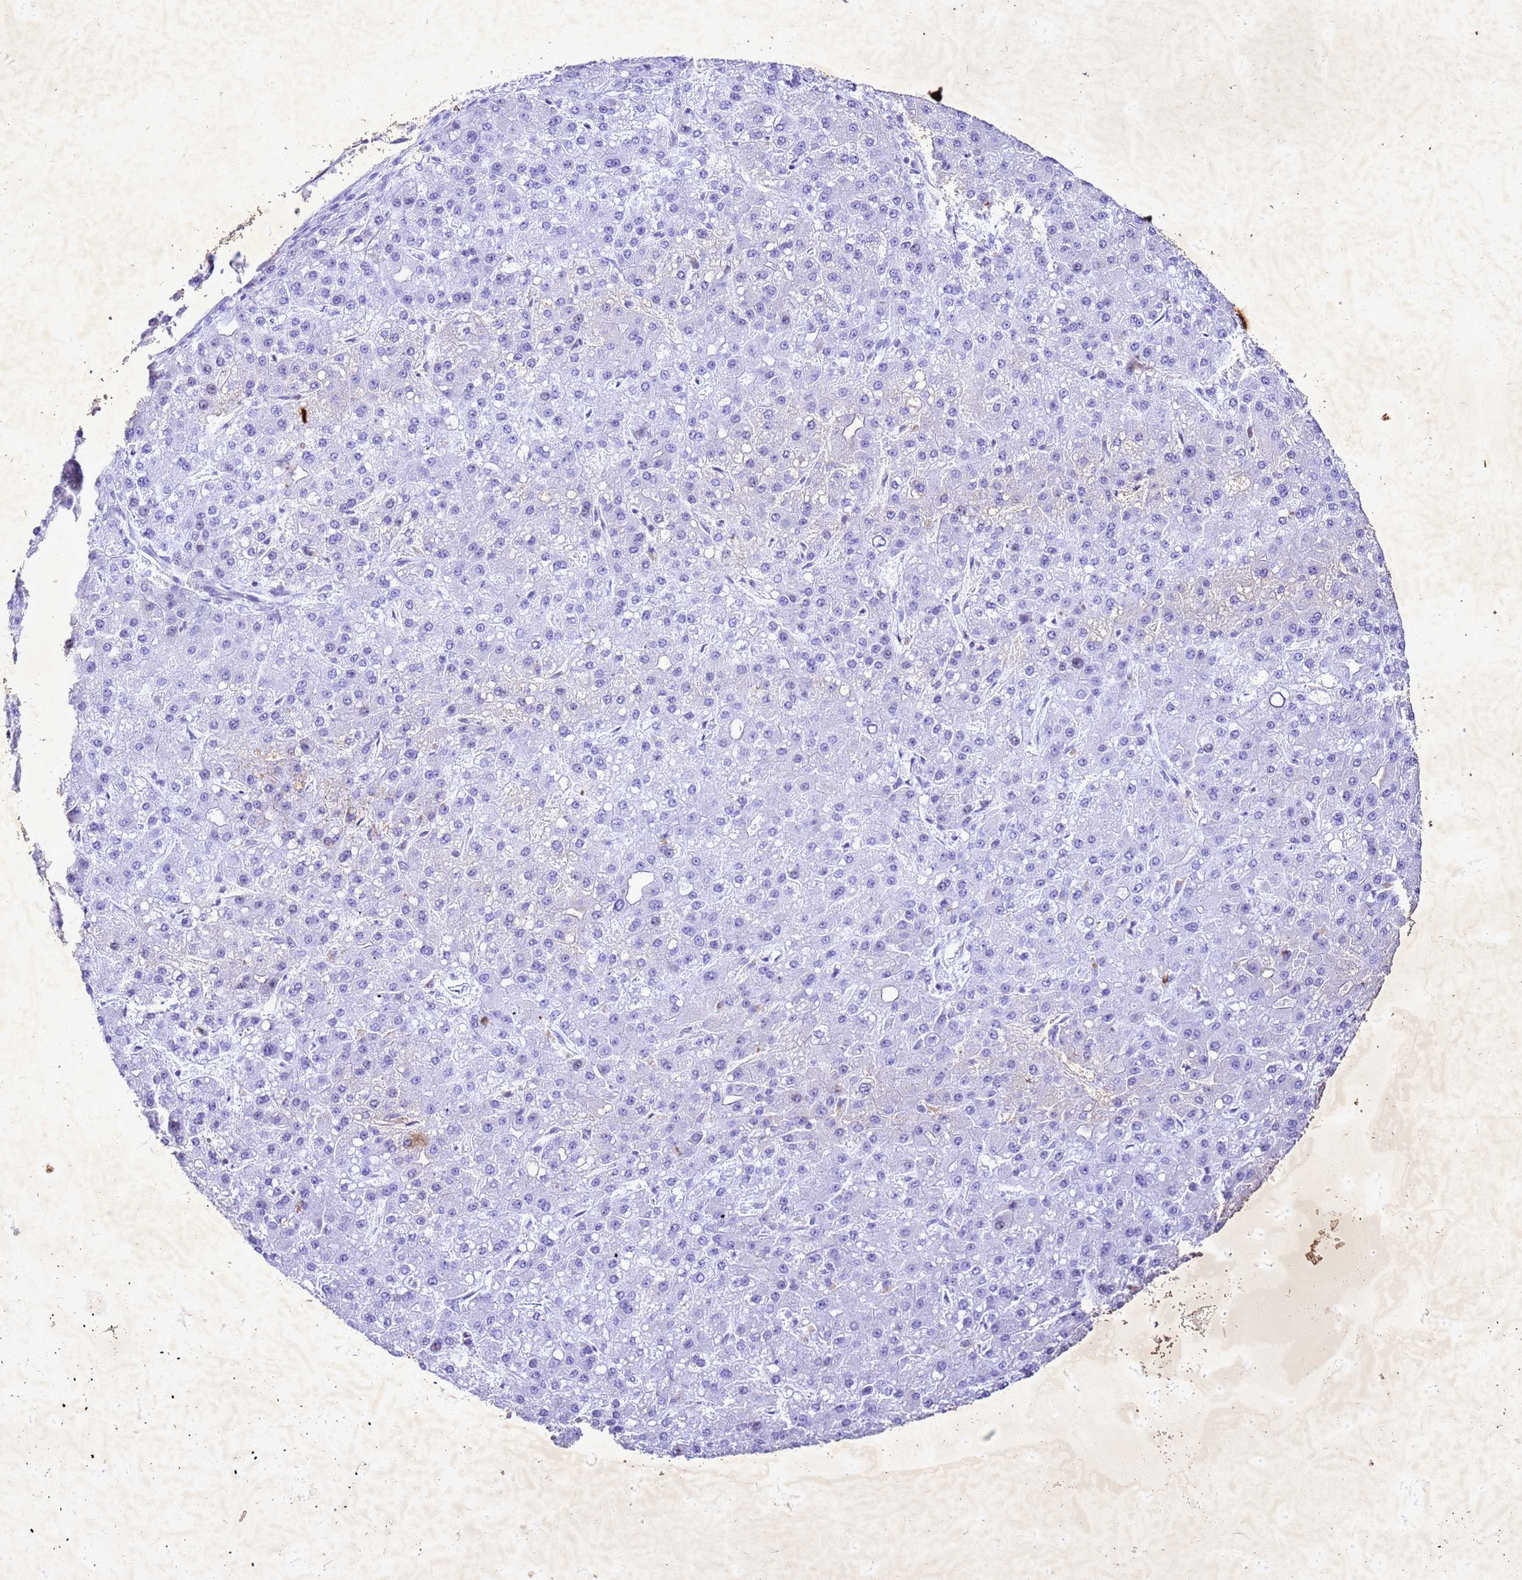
{"staining": {"intensity": "negative", "quantity": "none", "location": "none"}, "tissue": "liver cancer", "cell_type": "Tumor cells", "image_type": "cancer", "snomed": [{"axis": "morphology", "description": "Carcinoma, Hepatocellular, NOS"}, {"axis": "topography", "description": "Liver"}], "caption": "Liver cancer (hepatocellular carcinoma) was stained to show a protein in brown. There is no significant staining in tumor cells.", "gene": "COPS9", "patient": {"sex": "male", "age": 67}}